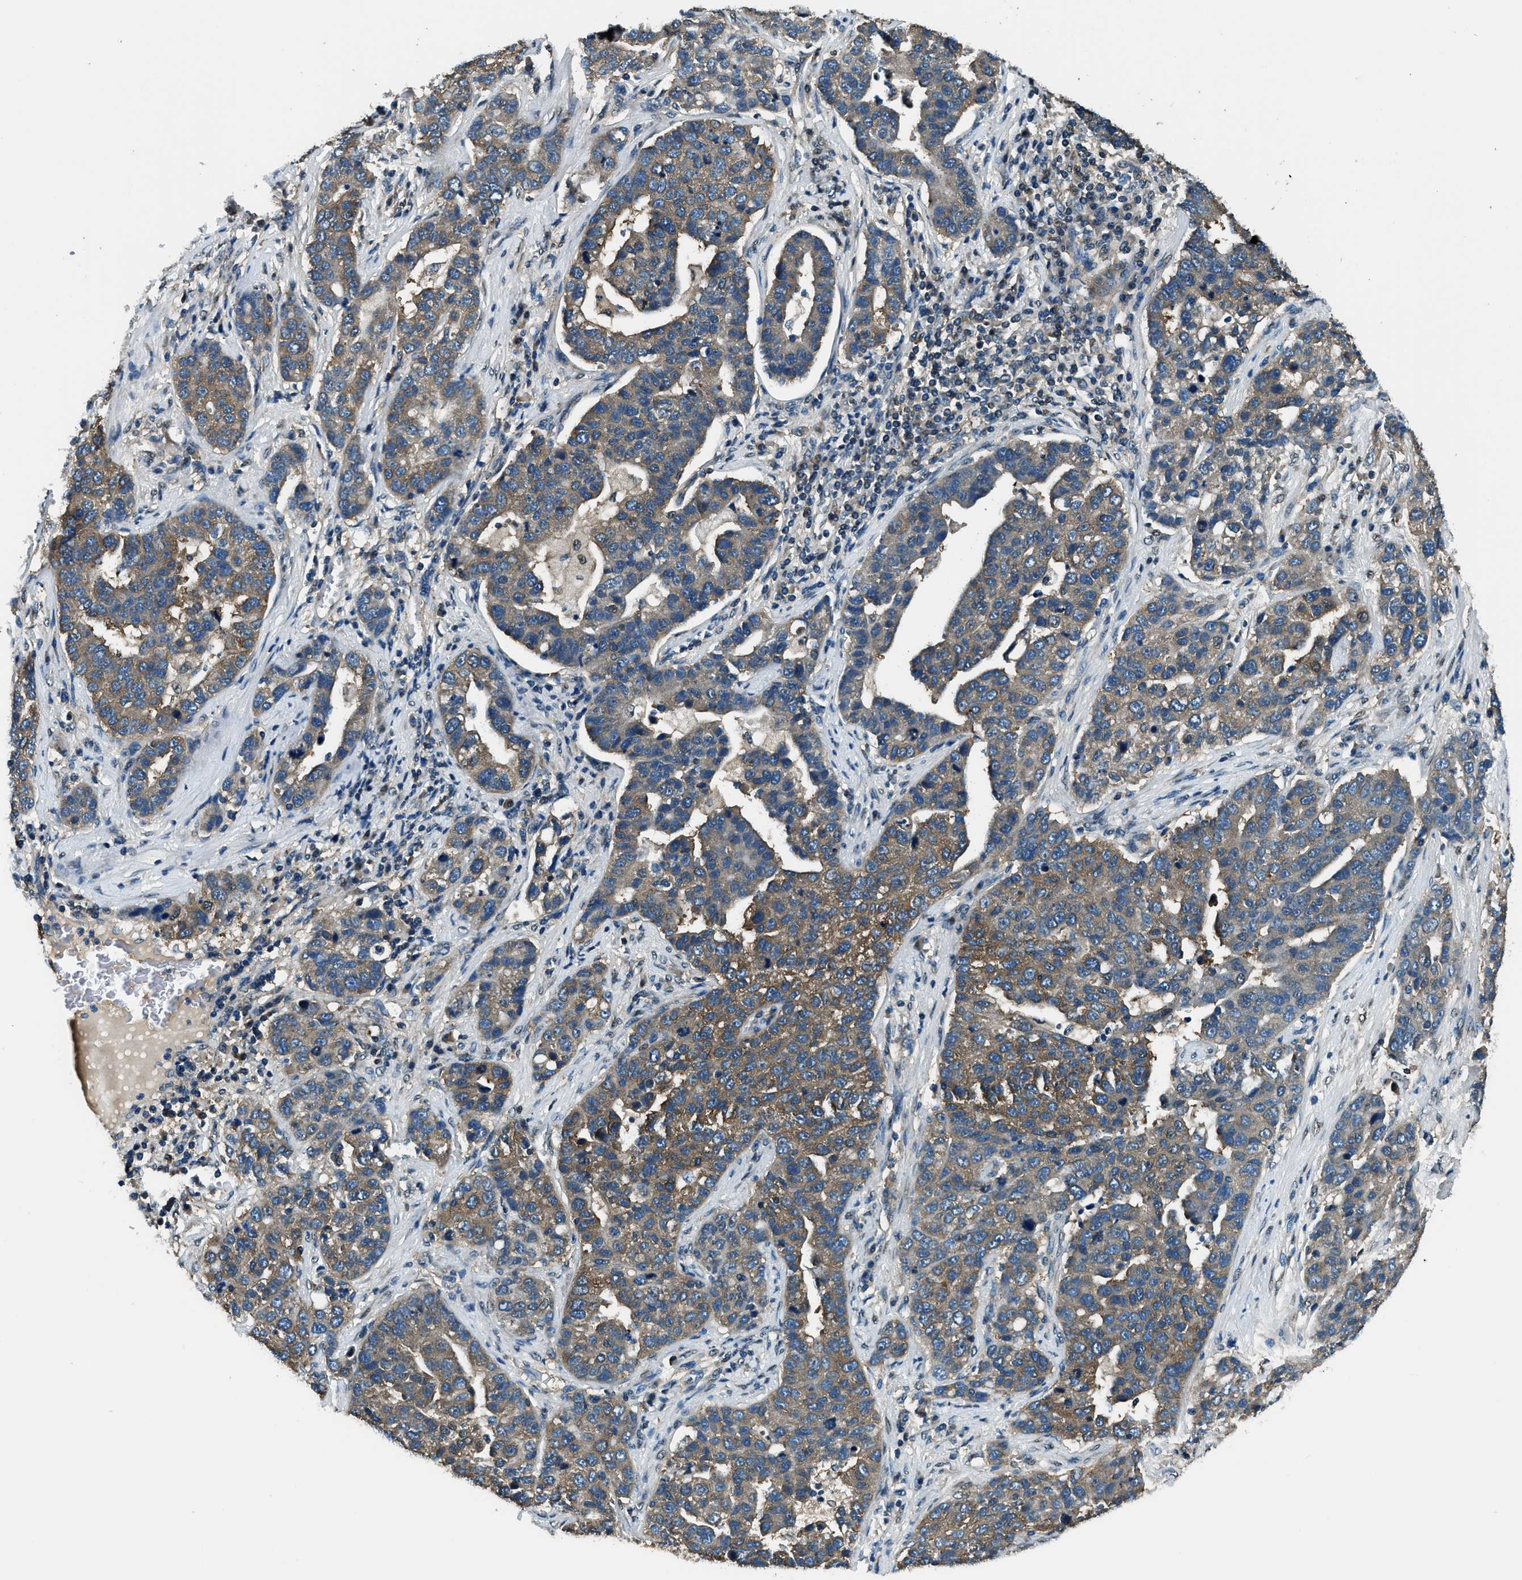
{"staining": {"intensity": "moderate", "quantity": "25%-75%", "location": "cytoplasmic/membranous"}, "tissue": "pancreatic cancer", "cell_type": "Tumor cells", "image_type": "cancer", "snomed": [{"axis": "morphology", "description": "Adenocarcinoma, NOS"}, {"axis": "topography", "description": "Pancreas"}], "caption": "An image of human pancreatic cancer stained for a protein displays moderate cytoplasmic/membranous brown staining in tumor cells.", "gene": "ARFGAP2", "patient": {"sex": "female", "age": 61}}